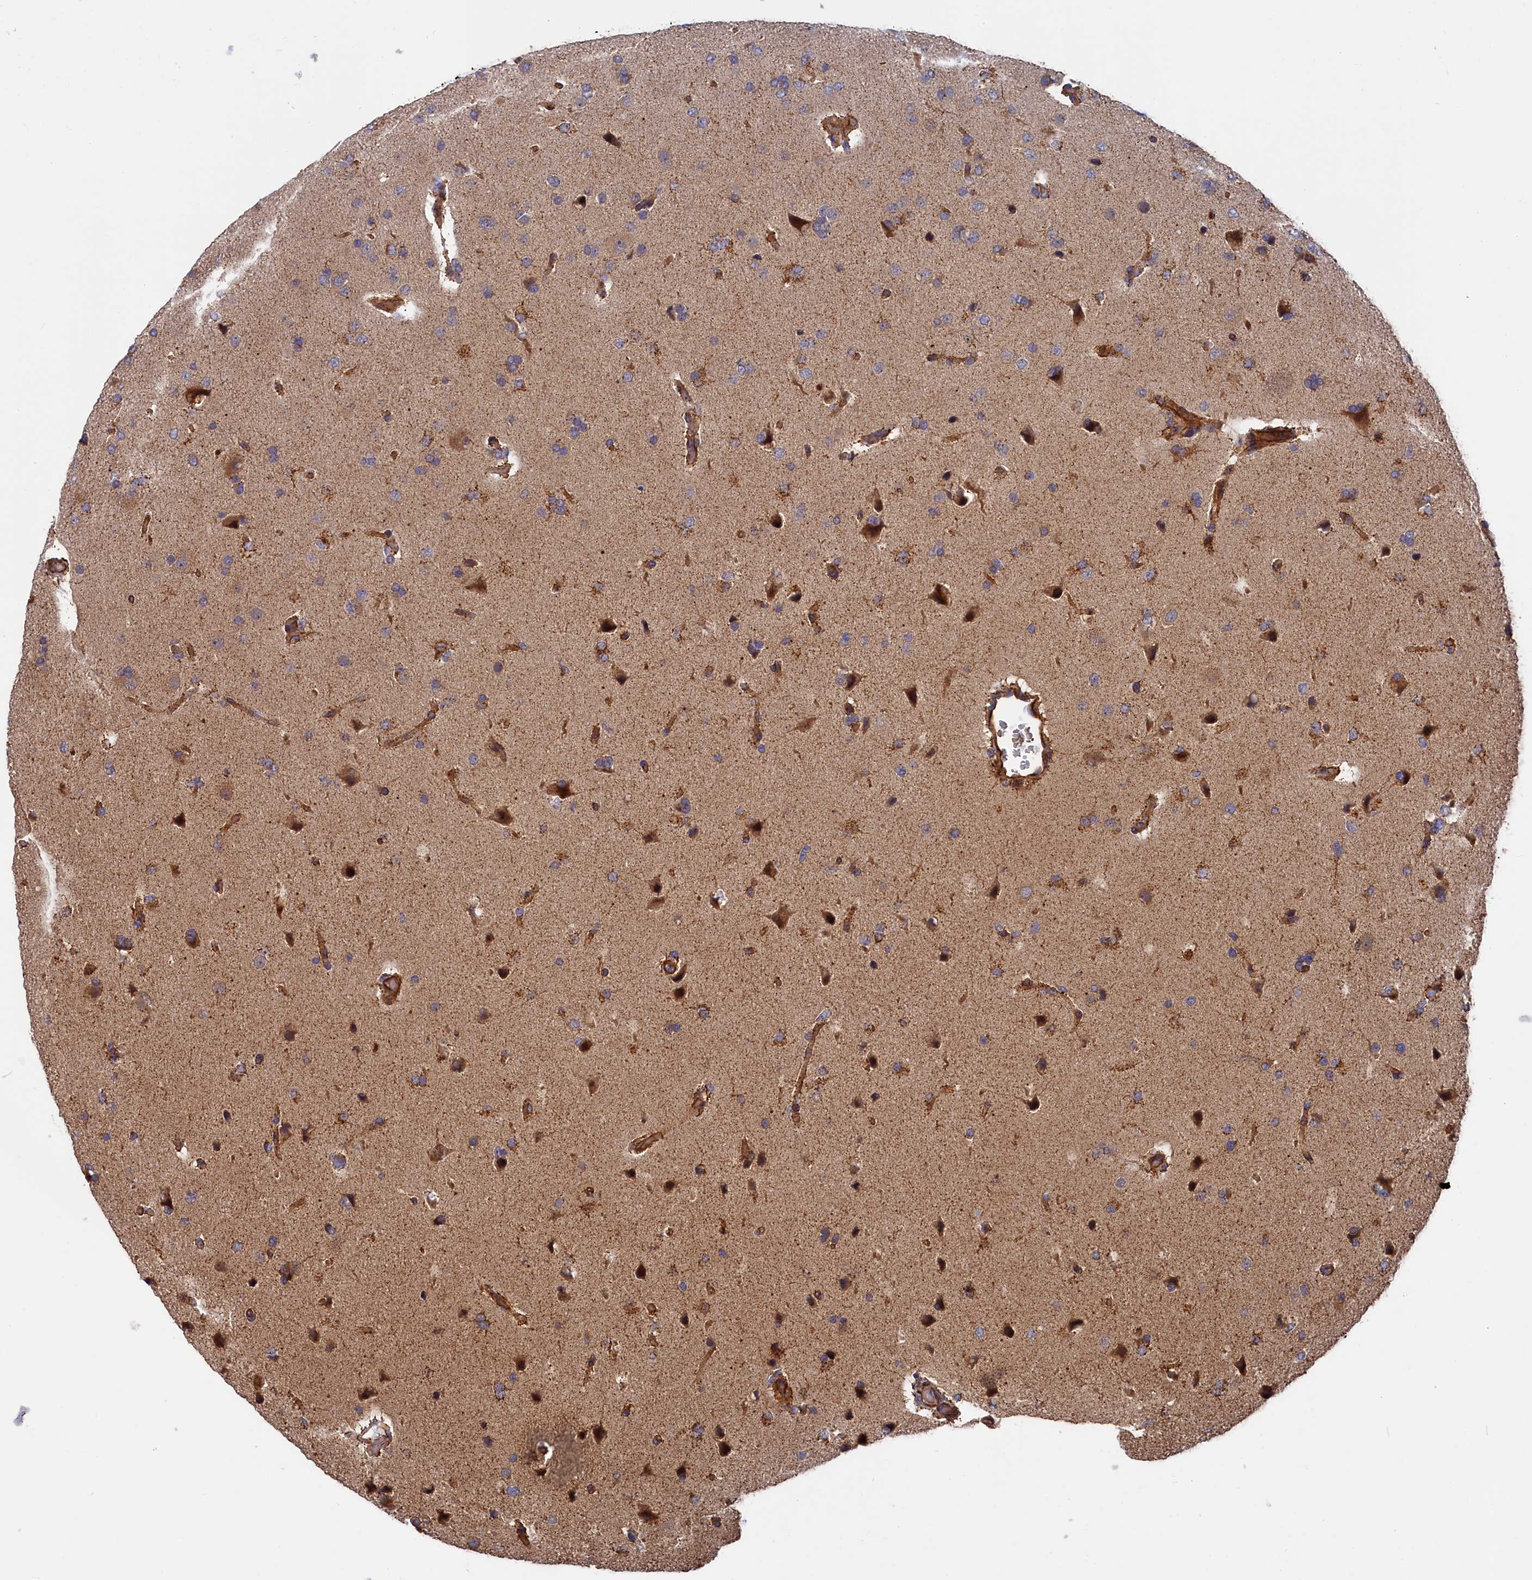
{"staining": {"intensity": "negative", "quantity": "none", "location": "none"}, "tissue": "glioma", "cell_type": "Tumor cells", "image_type": "cancer", "snomed": [{"axis": "morphology", "description": "Glioma, malignant, High grade"}, {"axis": "topography", "description": "Brain"}], "caption": "Tumor cells are negative for protein expression in human malignant glioma (high-grade).", "gene": "LDHD", "patient": {"sex": "male", "age": 72}}